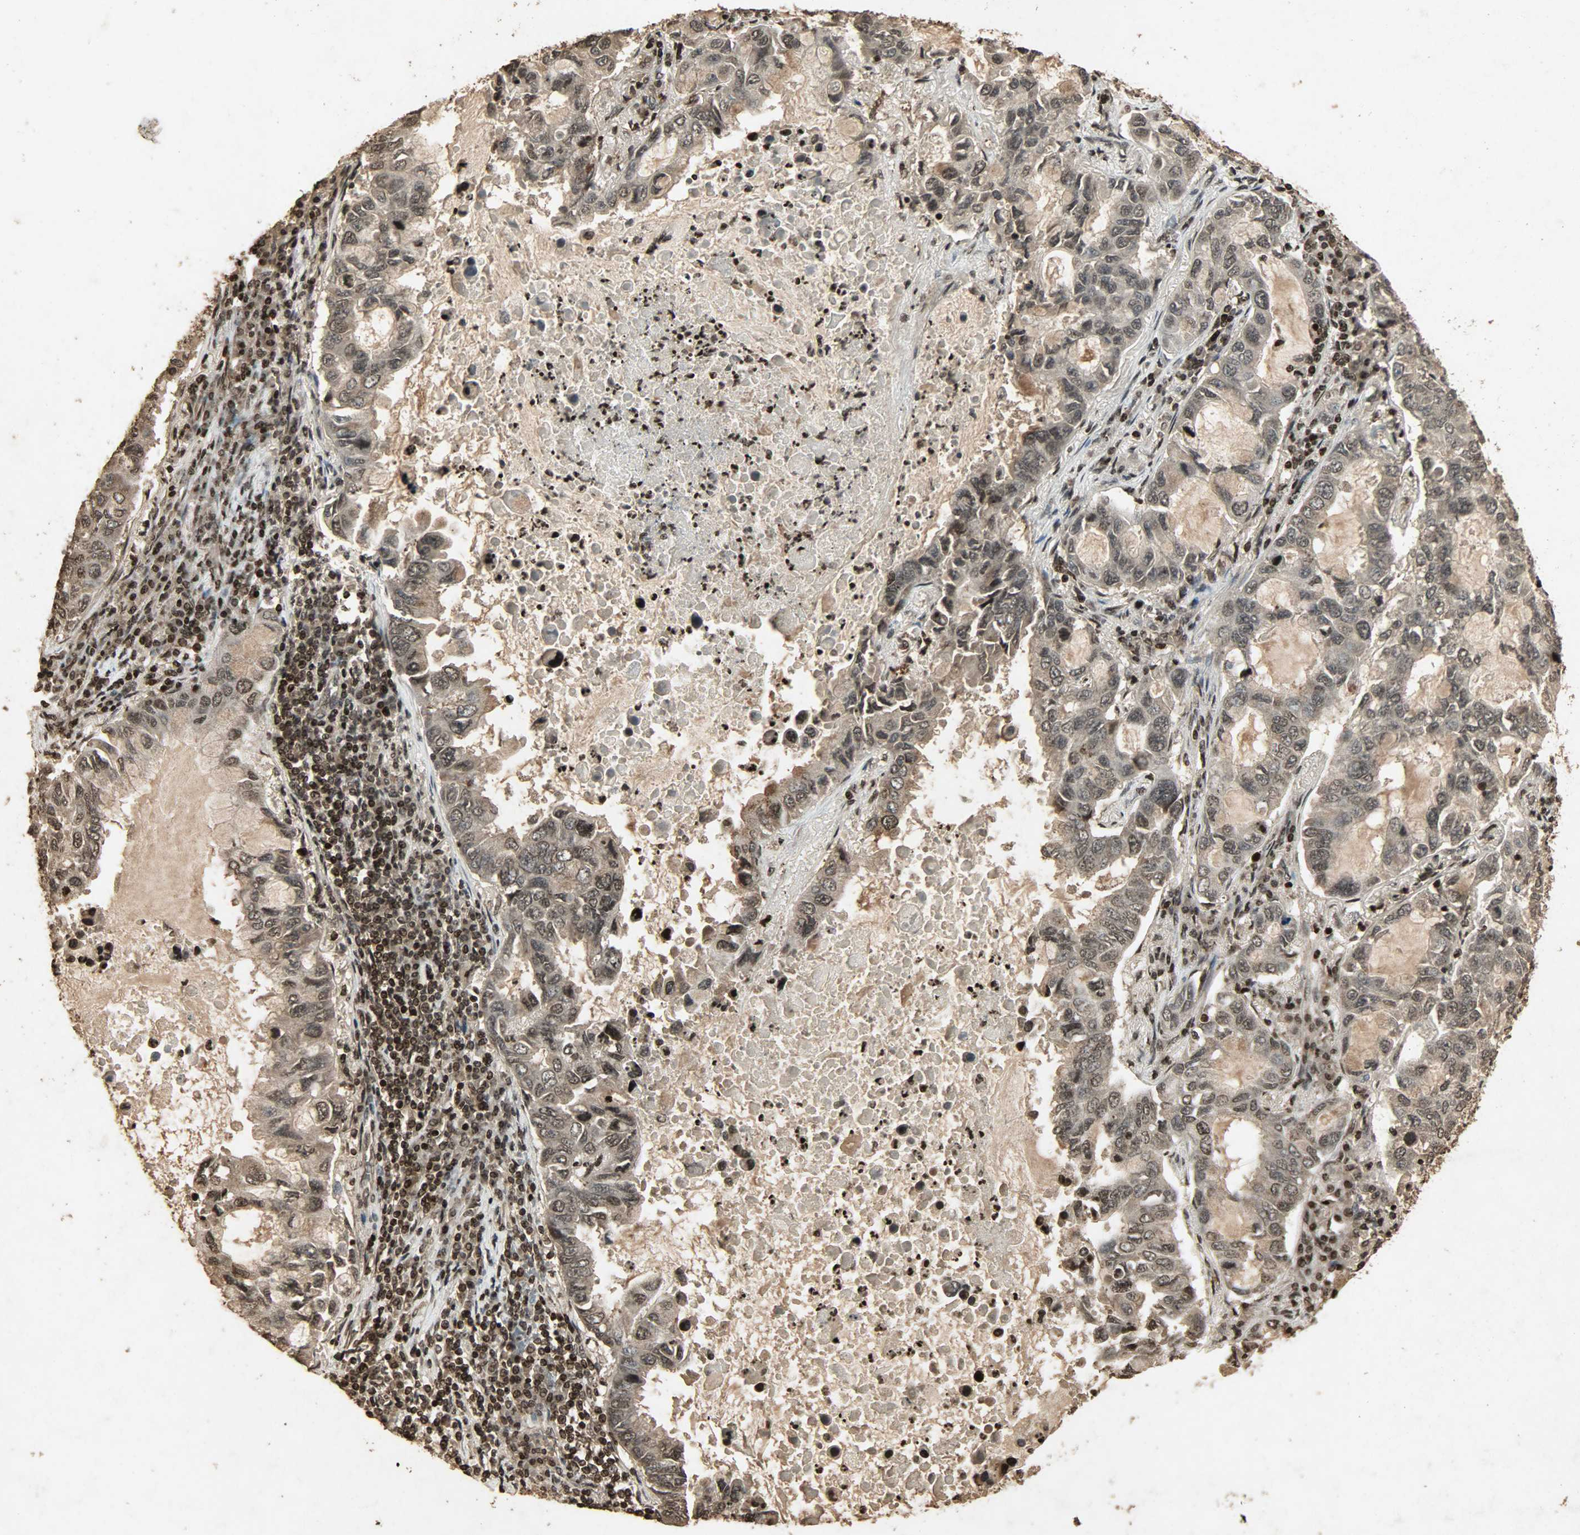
{"staining": {"intensity": "strong", "quantity": ">75%", "location": "cytoplasmic/membranous,nuclear"}, "tissue": "lung cancer", "cell_type": "Tumor cells", "image_type": "cancer", "snomed": [{"axis": "morphology", "description": "Adenocarcinoma, NOS"}, {"axis": "topography", "description": "Lung"}], "caption": "Immunohistochemistry (IHC) (DAB (3,3'-diaminobenzidine)) staining of human lung adenocarcinoma exhibits strong cytoplasmic/membranous and nuclear protein expression in about >75% of tumor cells.", "gene": "PPP3R1", "patient": {"sex": "male", "age": 64}}